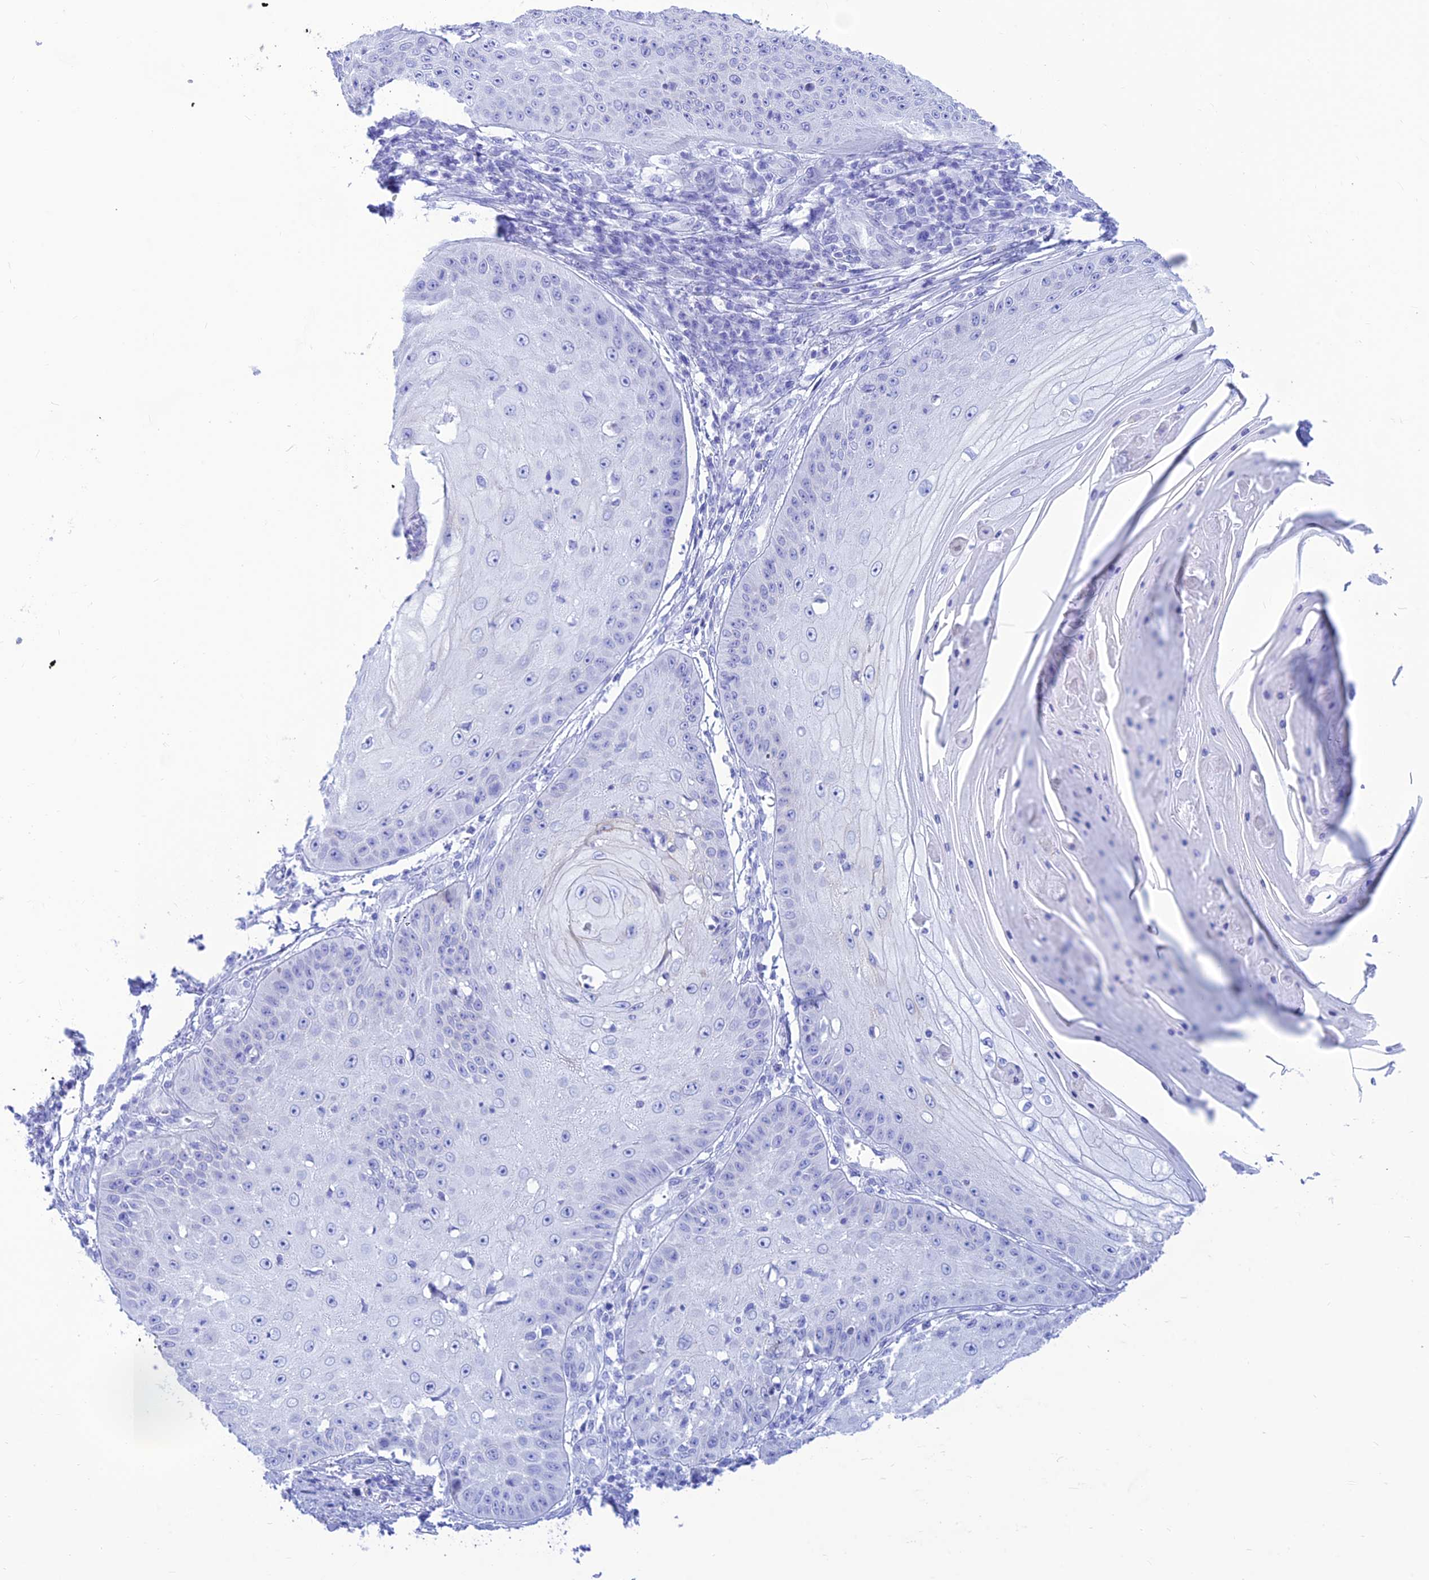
{"staining": {"intensity": "negative", "quantity": "none", "location": "none"}, "tissue": "skin cancer", "cell_type": "Tumor cells", "image_type": "cancer", "snomed": [{"axis": "morphology", "description": "Squamous cell carcinoma, NOS"}, {"axis": "topography", "description": "Skin"}], "caption": "This is an immunohistochemistry photomicrograph of skin cancer (squamous cell carcinoma). There is no expression in tumor cells.", "gene": "PRNP", "patient": {"sex": "male", "age": 70}}